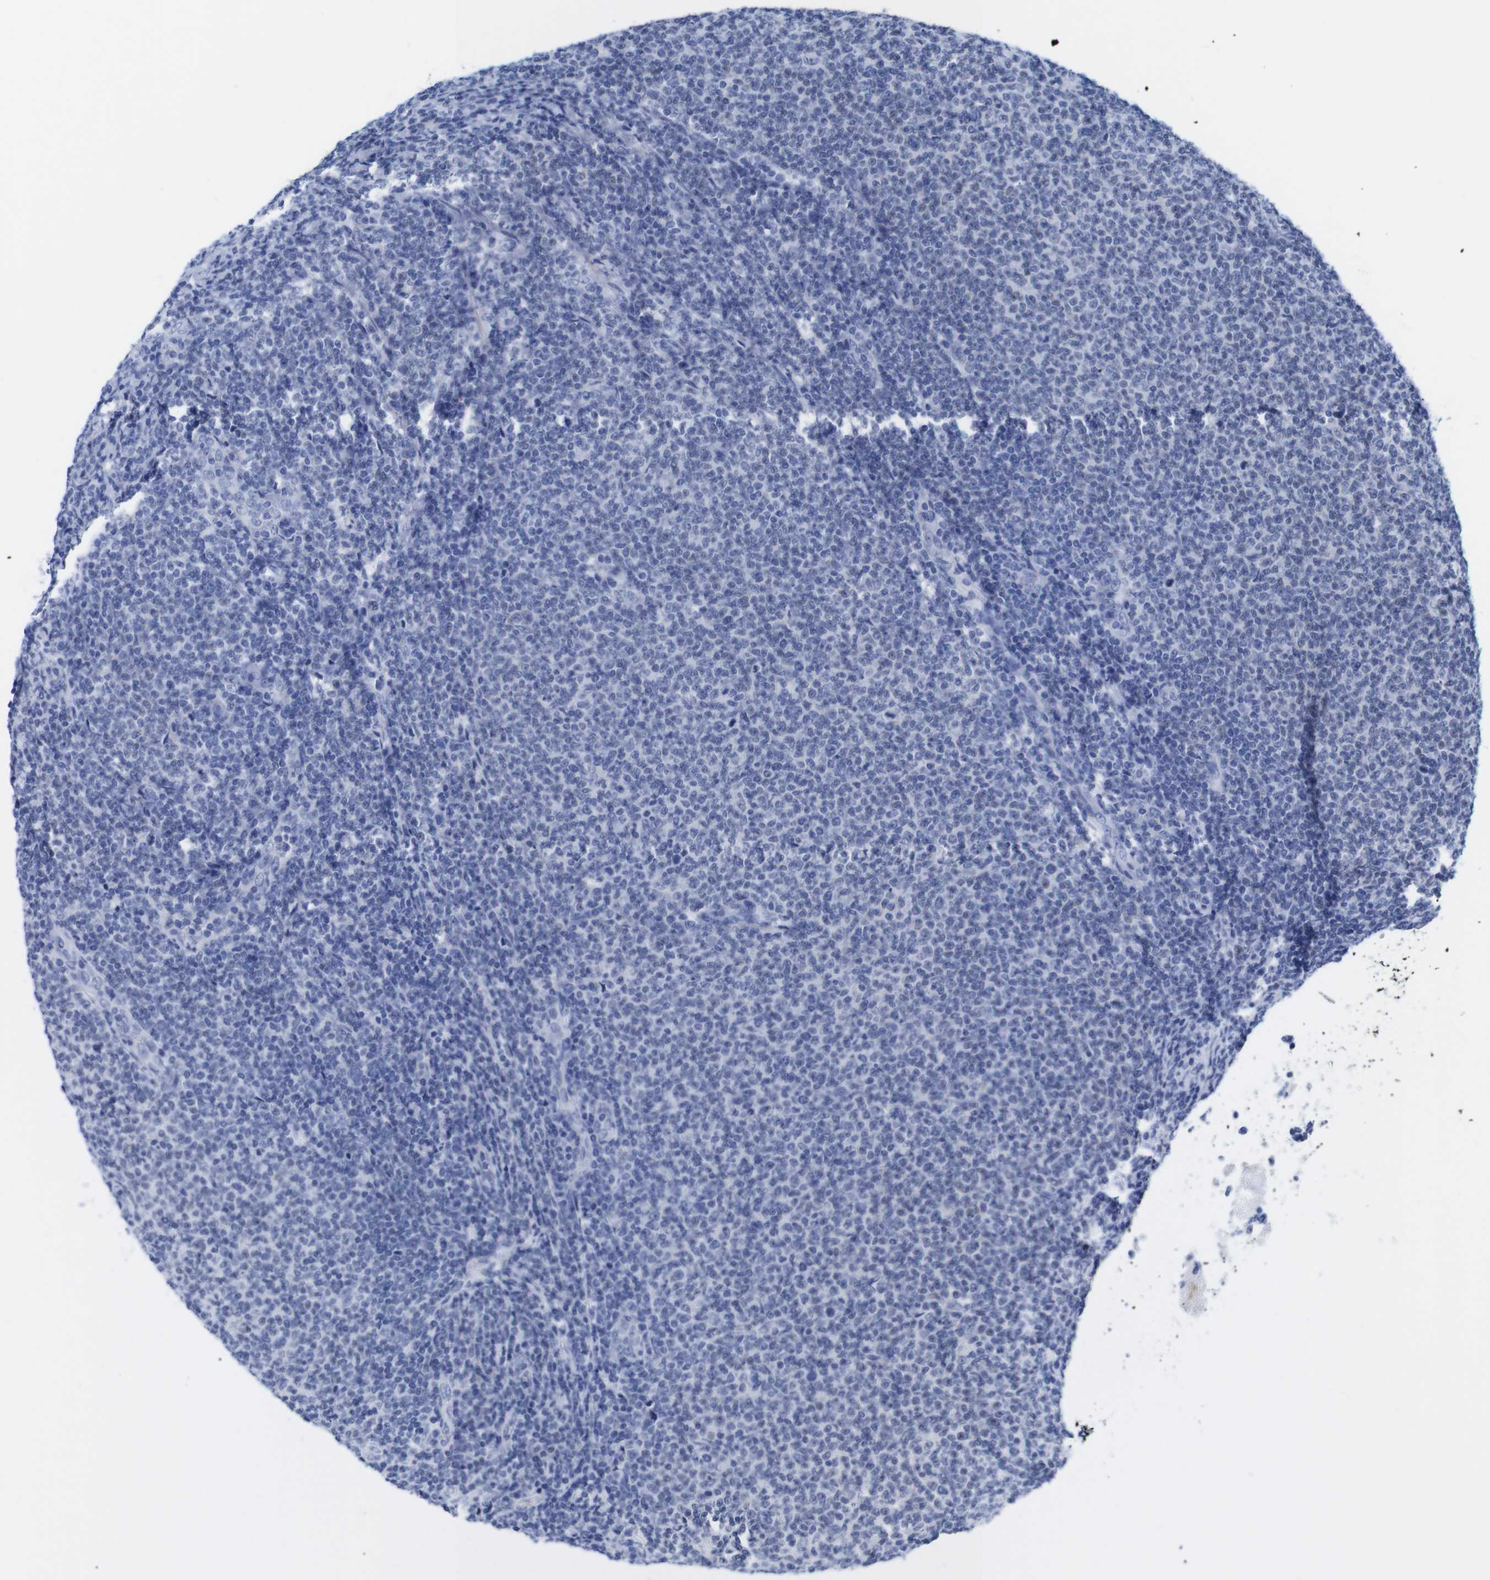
{"staining": {"intensity": "negative", "quantity": "none", "location": "none"}, "tissue": "lymphoma", "cell_type": "Tumor cells", "image_type": "cancer", "snomed": [{"axis": "morphology", "description": "Malignant lymphoma, non-Hodgkin's type, Low grade"}, {"axis": "topography", "description": "Lymph node"}], "caption": "Protein analysis of malignant lymphoma, non-Hodgkin's type (low-grade) demonstrates no significant positivity in tumor cells.", "gene": "LRRC55", "patient": {"sex": "male", "age": 66}}